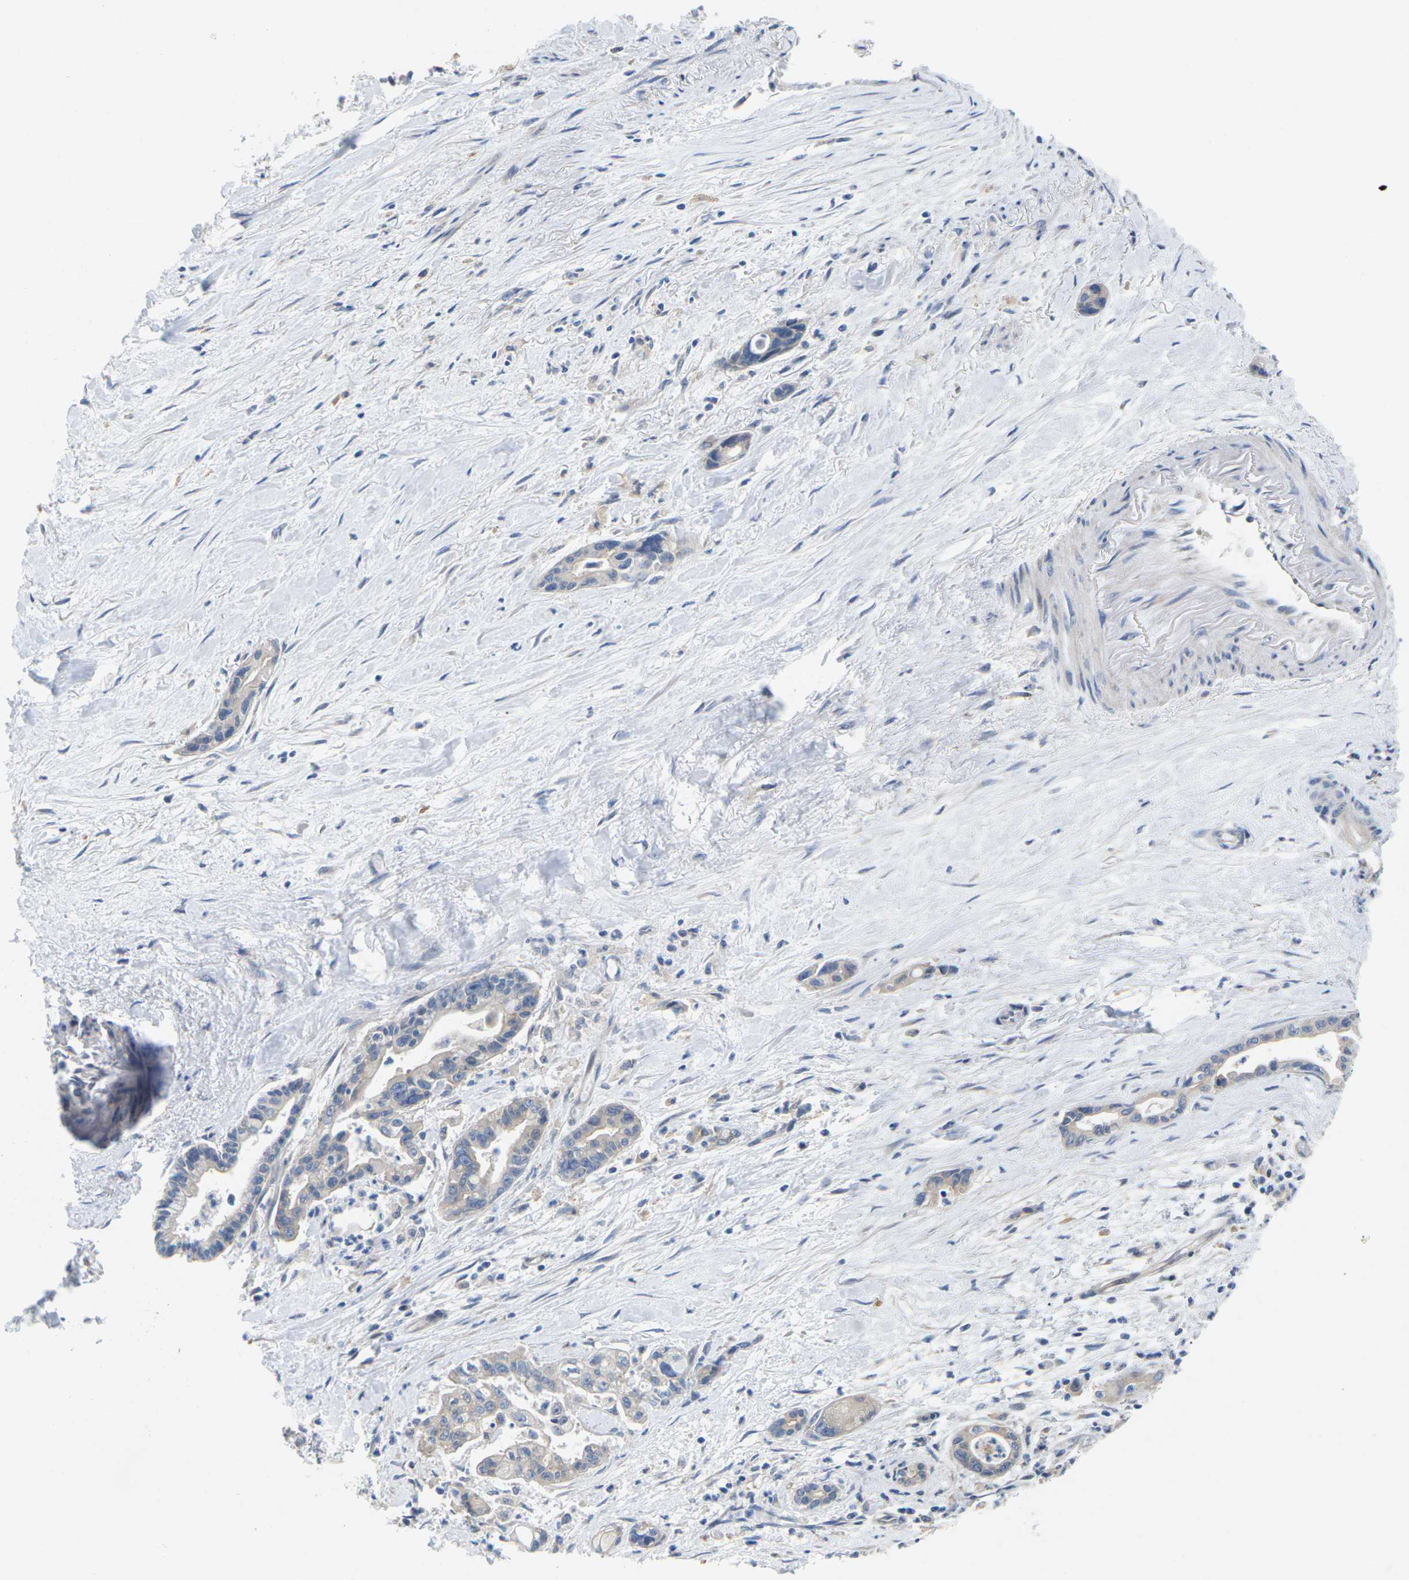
{"staining": {"intensity": "weak", "quantity": "<25%", "location": "cytoplasmic/membranous"}, "tissue": "pancreatic cancer", "cell_type": "Tumor cells", "image_type": "cancer", "snomed": [{"axis": "morphology", "description": "Adenocarcinoma, NOS"}, {"axis": "topography", "description": "Pancreas"}], "caption": "Tumor cells are negative for brown protein staining in adenocarcinoma (pancreatic).", "gene": "SCNN1A", "patient": {"sex": "male", "age": 70}}